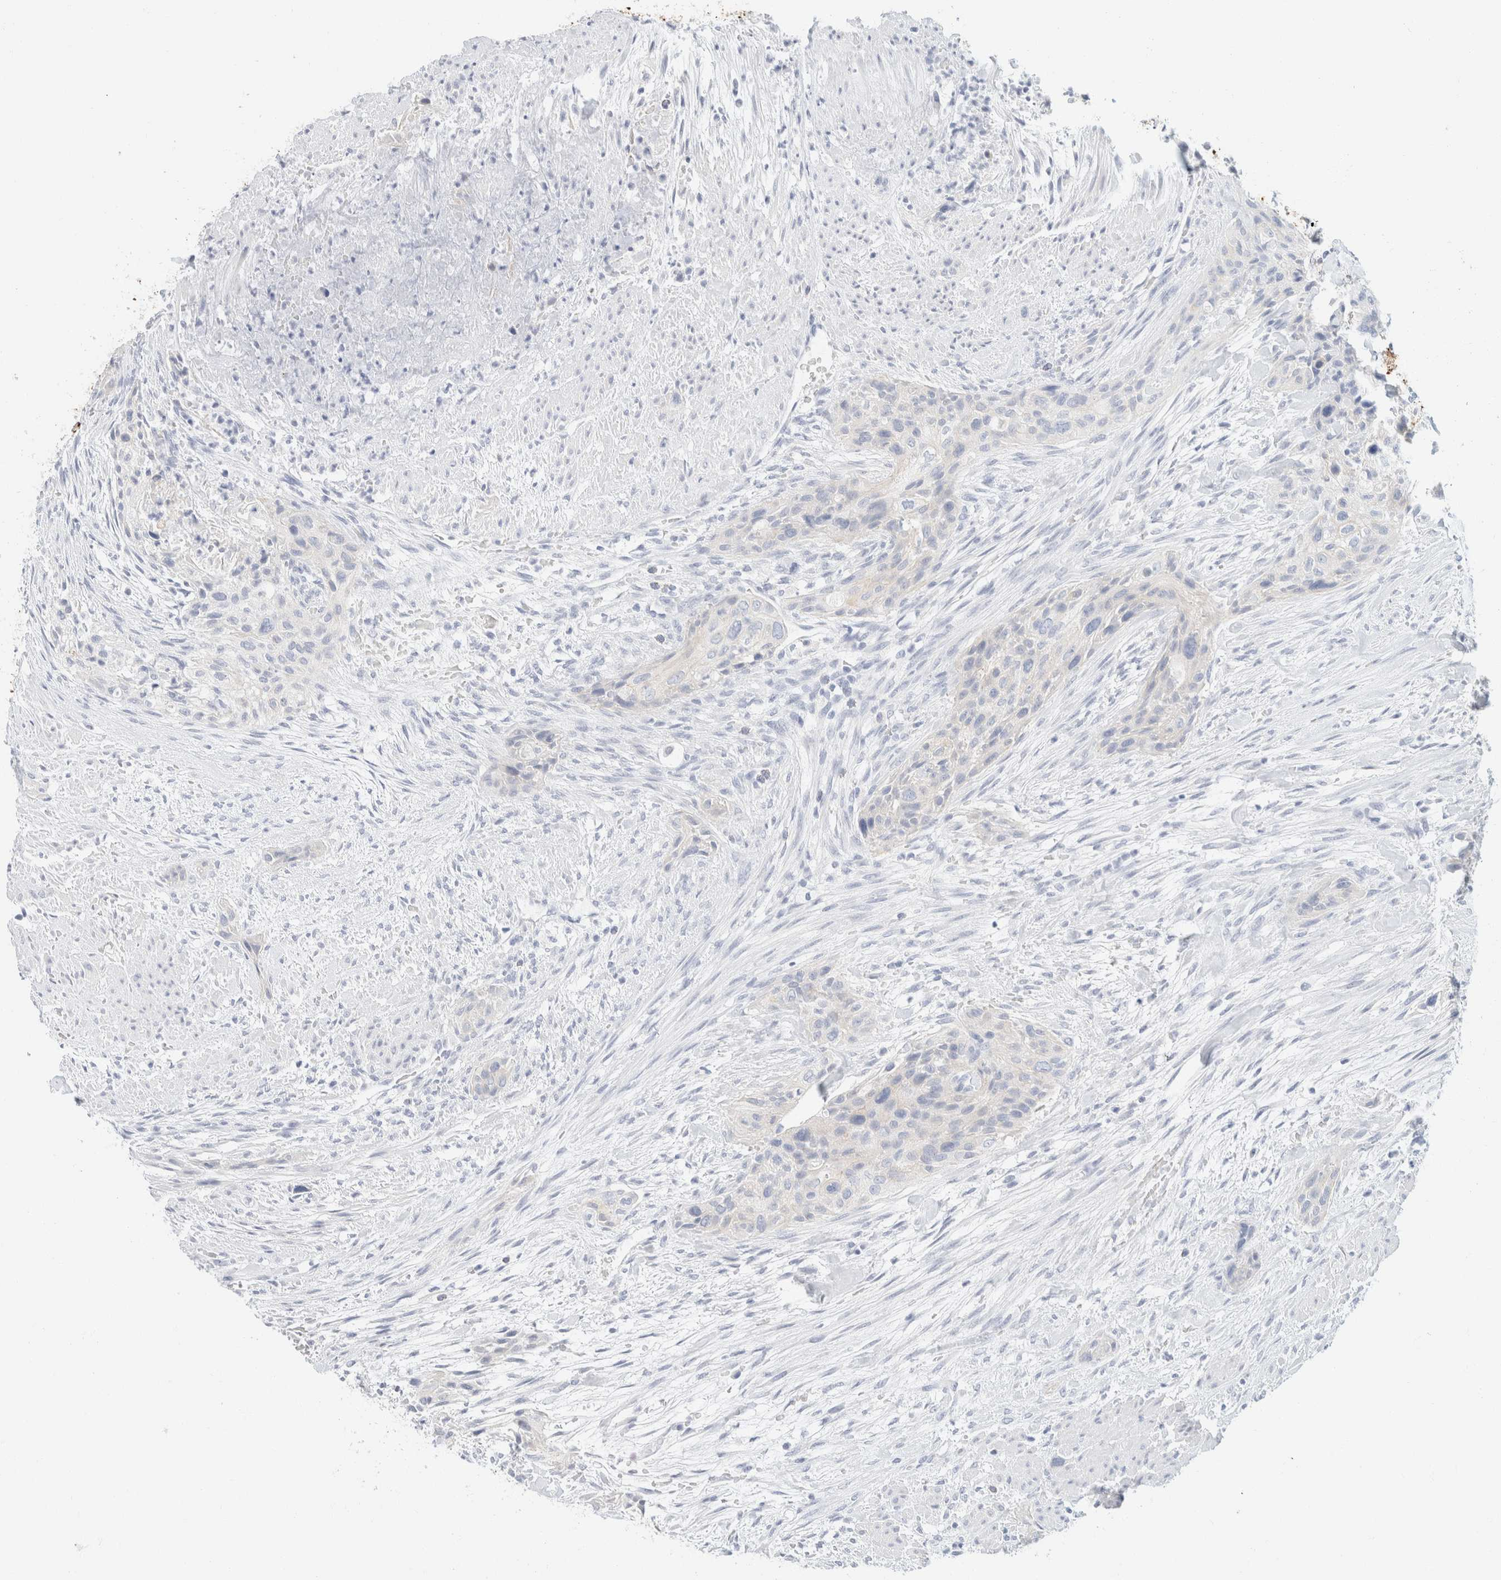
{"staining": {"intensity": "negative", "quantity": "none", "location": "none"}, "tissue": "urothelial cancer", "cell_type": "Tumor cells", "image_type": "cancer", "snomed": [{"axis": "morphology", "description": "Urothelial carcinoma, High grade"}, {"axis": "topography", "description": "Urinary bladder"}], "caption": "Image shows no significant protein expression in tumor cells of urothelial carcinoma (high-grade).", "gene": "KRT20", "patient": {"sex": "male", "age": 35}}